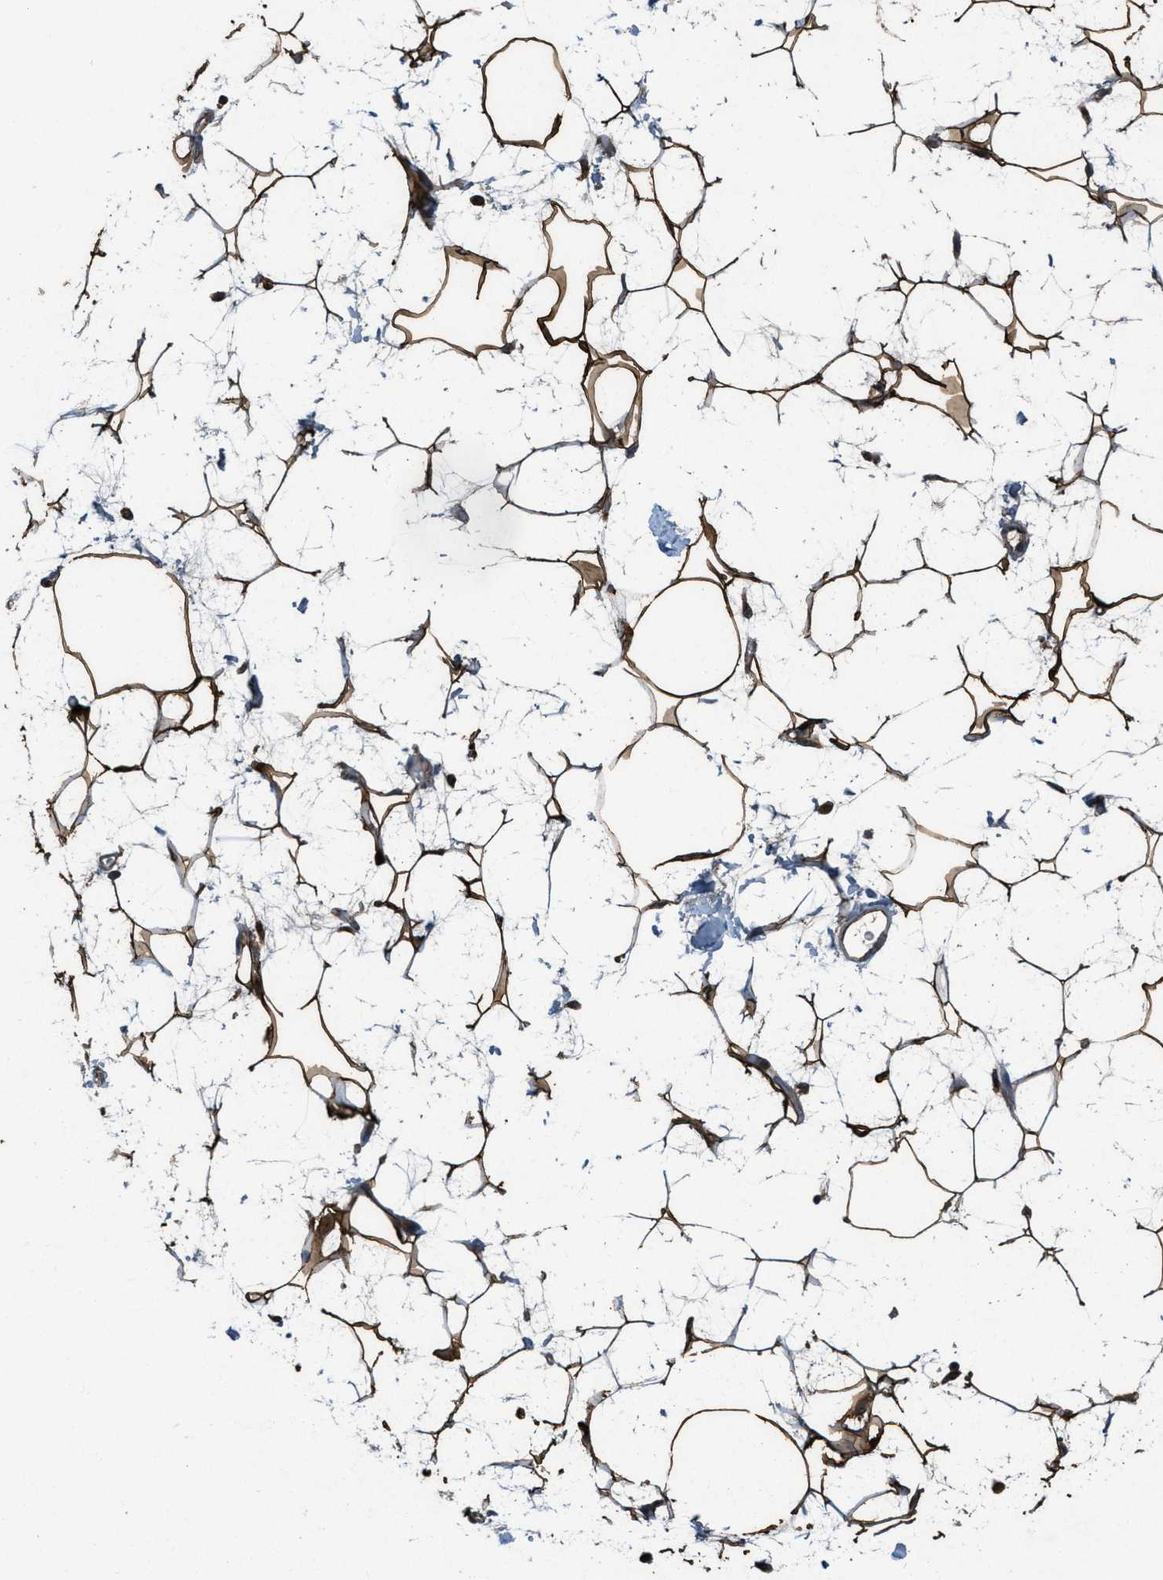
{"staining": {"intensity": "strong", "quantity": ">75%", "location": "cytoplasmic/membranous"}, "tissue": "adipose tissue", "cell_type": "Adipocytes", "image_type": "normal", "snomed": [{"axis": "morphology", "description": "Normal tissue, NOS"}, {"axis": "topography", "description": "Soft tissue"}], "caption": "The image displays staining of unremarkable adipose tissue, revealing strong cytoplasmic/membranous protein staining (brown color) within adipocytes. The staining was performed using DAB, with brown indicating positive protein expression. Nuclei are stained blue with hematoxylin.", "gene": "PPP1R15A", "patient": {"sex": "male", "age": 72}}